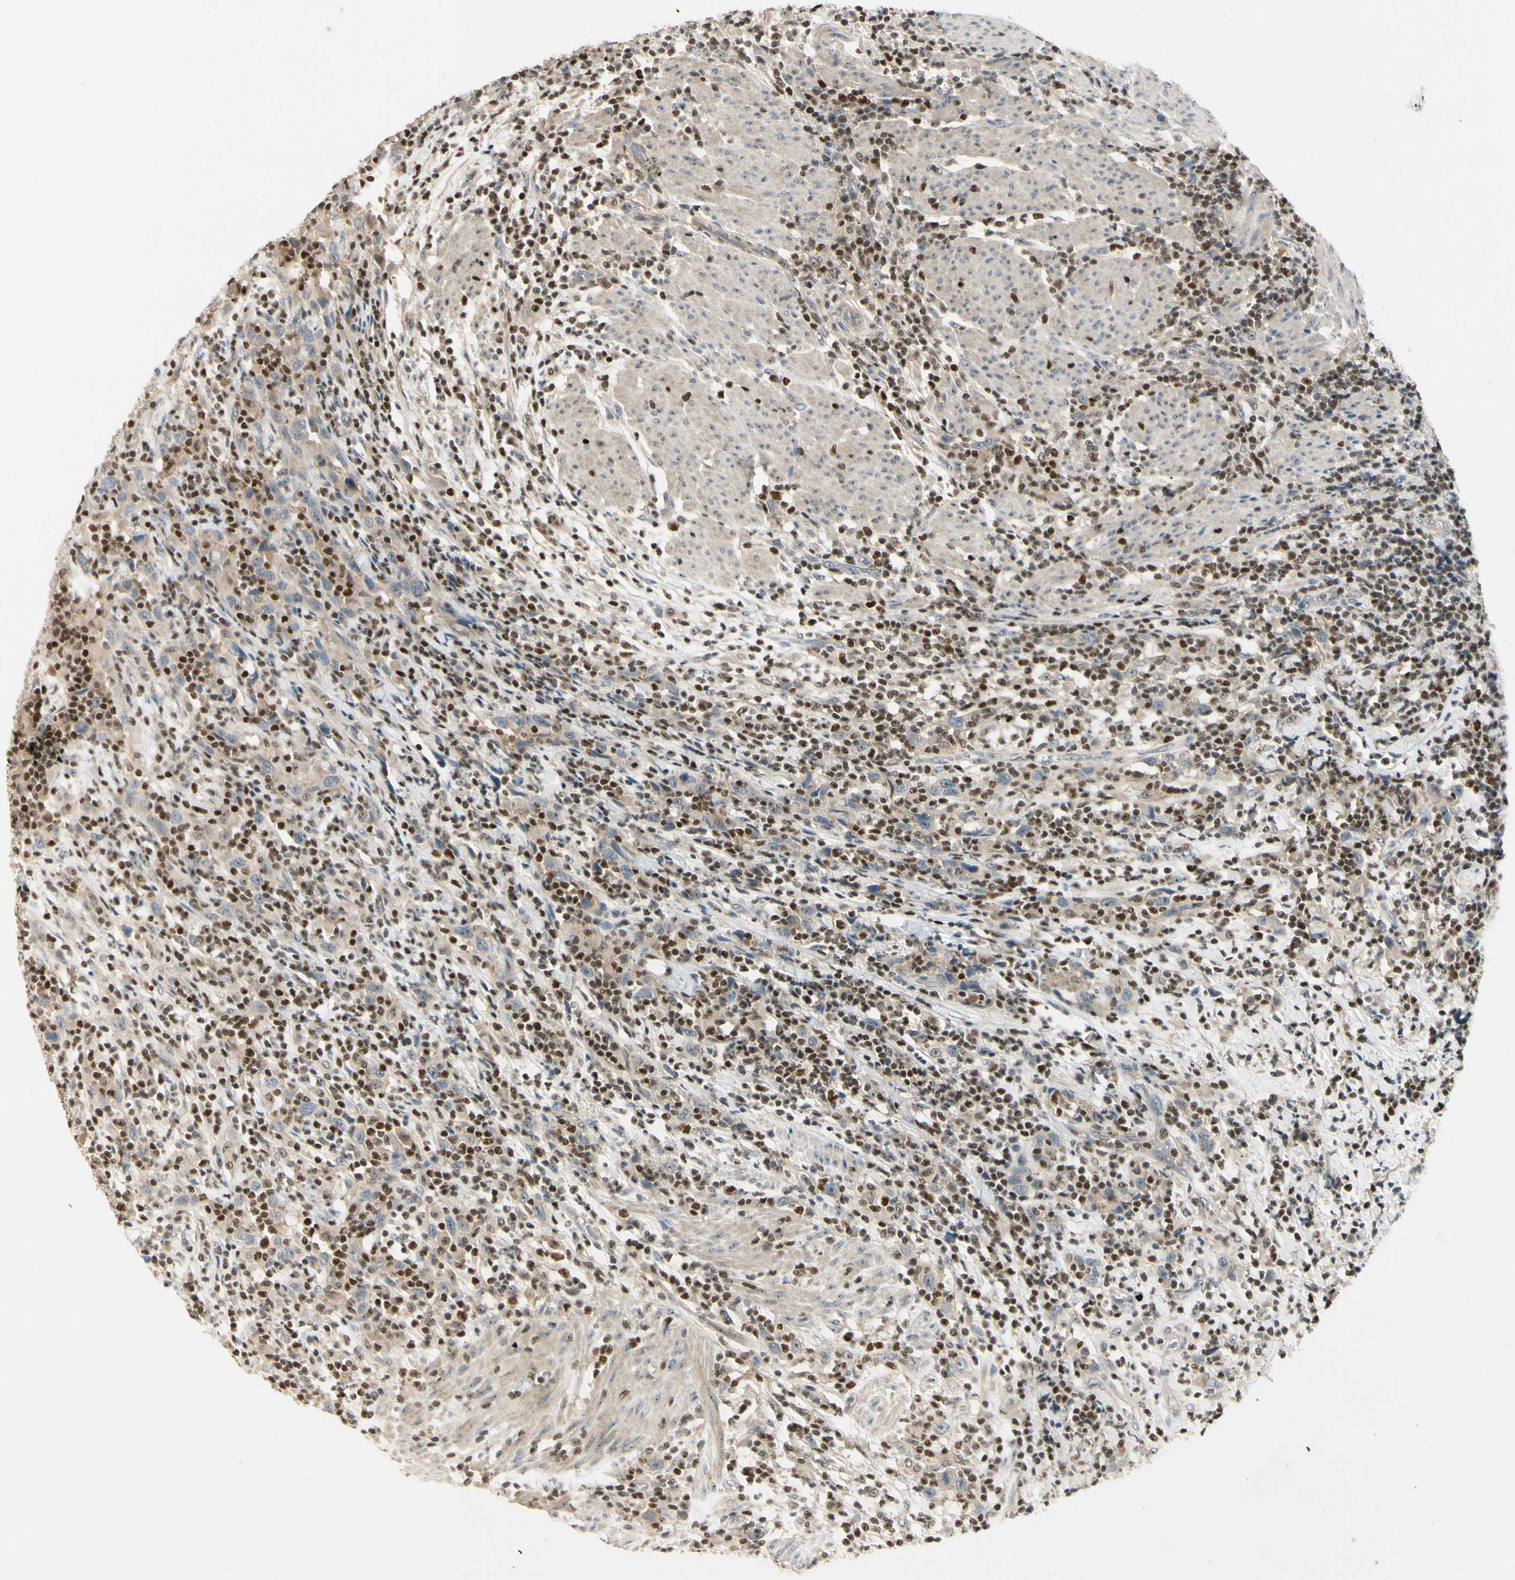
{"staining": {"intensity": "weak", "quantity": ">75%", "location": "cytoplasmic/membranous"}, "tissue": "urothelial cancer", "cell_type": "Tumor cells", "image_type": "cancer", "snomed": [{"axis": "morphology", "description": "Urothelial carcinoma, High grade"}, {"axis": "topography", "description": "Urinary bladder"}], "caption": "Urothelial carcinoma (high-grade) was stained to show a protein in brown. There is low levels of weak cytoplasmic/membranous staining in about >75% of tumor cells.", "gene": "NFYA", "patient": {"sex": "male", "age": 61}}